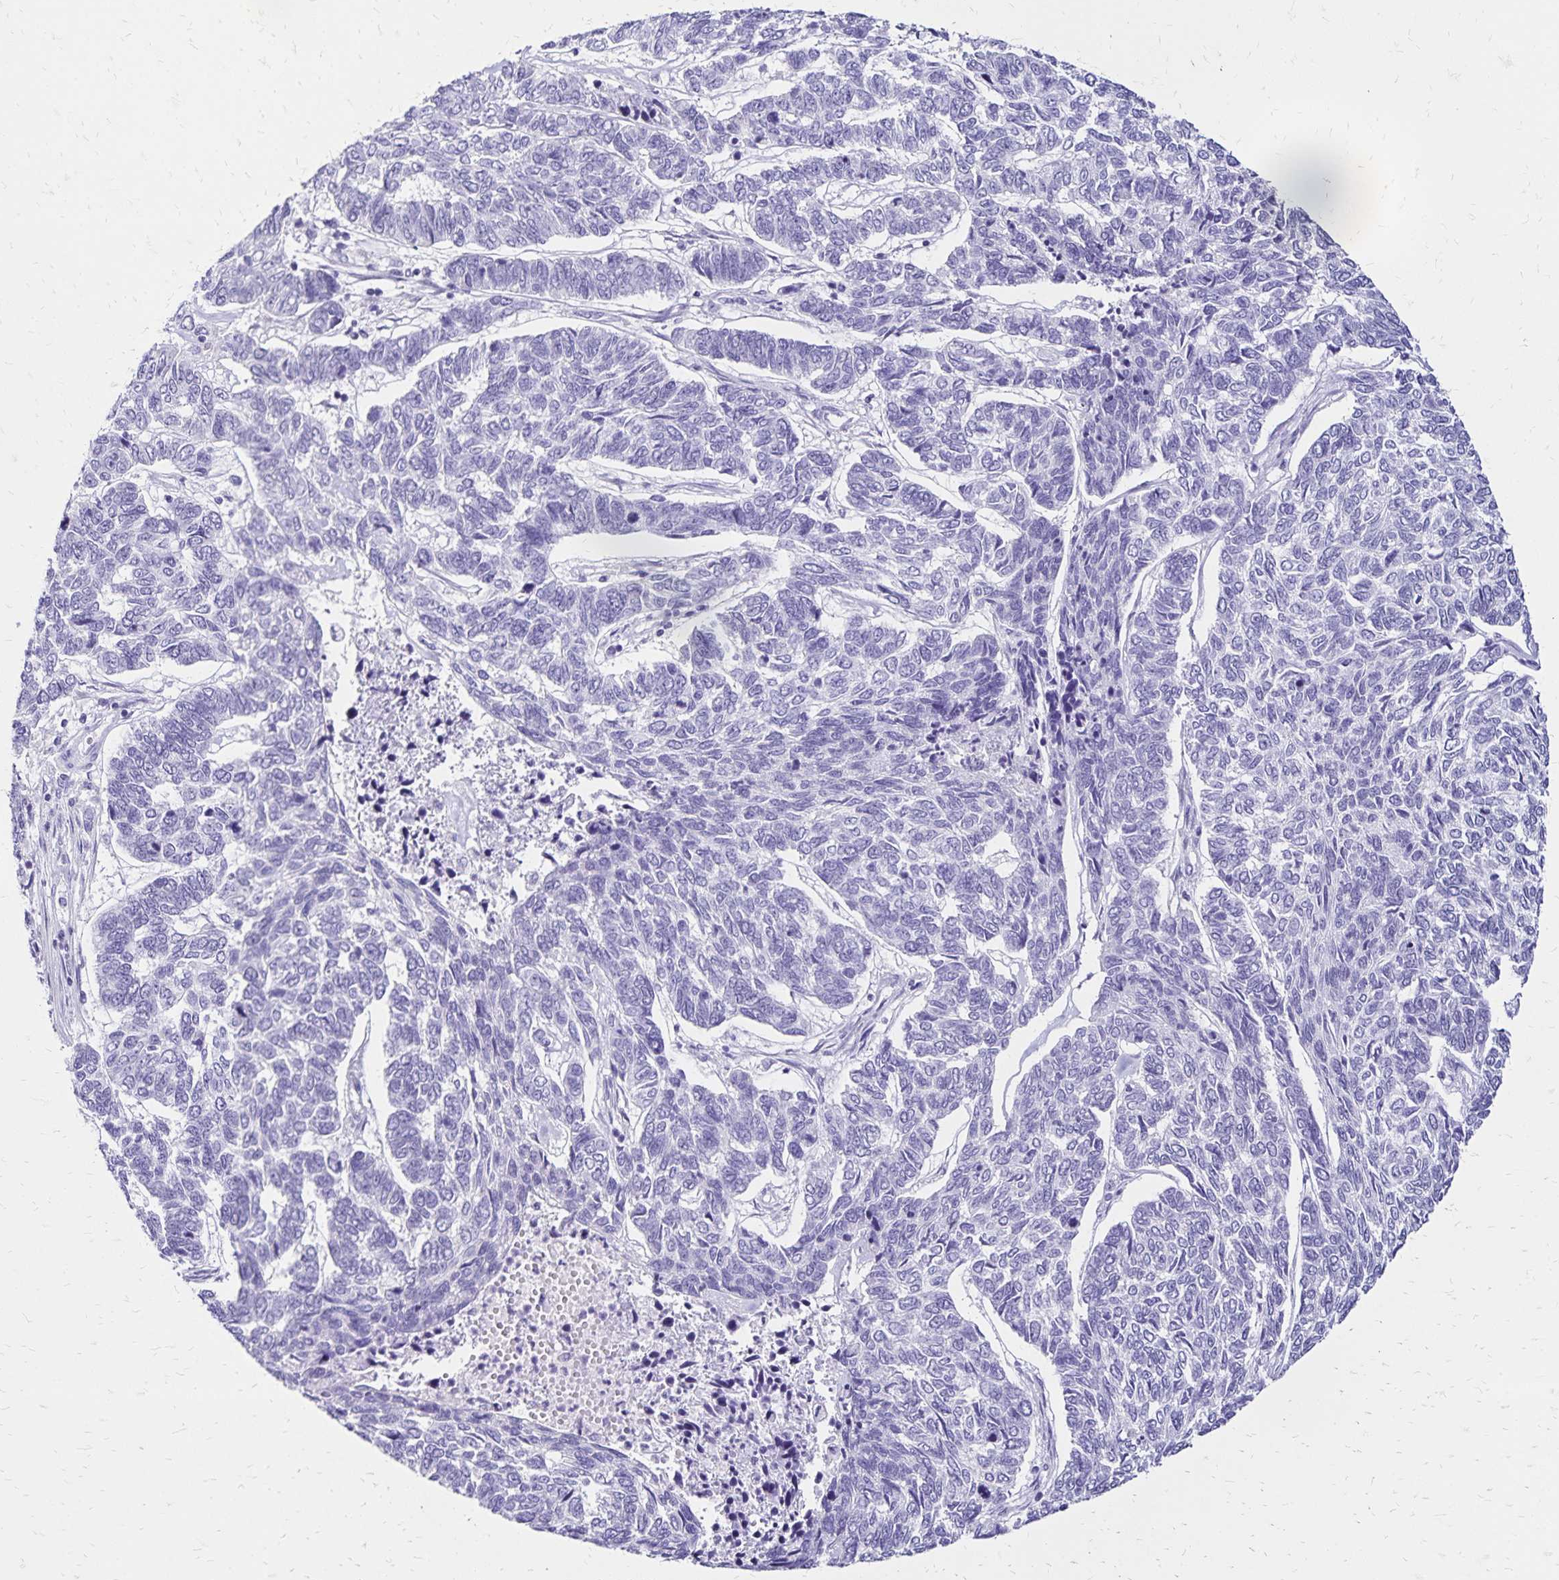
{"staining": {"intensity": "negative", "quantity": "none", "location": "none"}, "tissue": "skin cancer", "cell_type": "Tumor cells", "image_type": "cancer", "snomed": [{"axis": "morphology", "description": "Basal cell carcinoma"}, {"axis": "topography", "description": "Skin"}], "caption": "Tumor cells show no significant expression in skin cancer (basal cell carcinoma).", "gene": "LIN28B", "patient": {"sex": "female", "age": 65}}